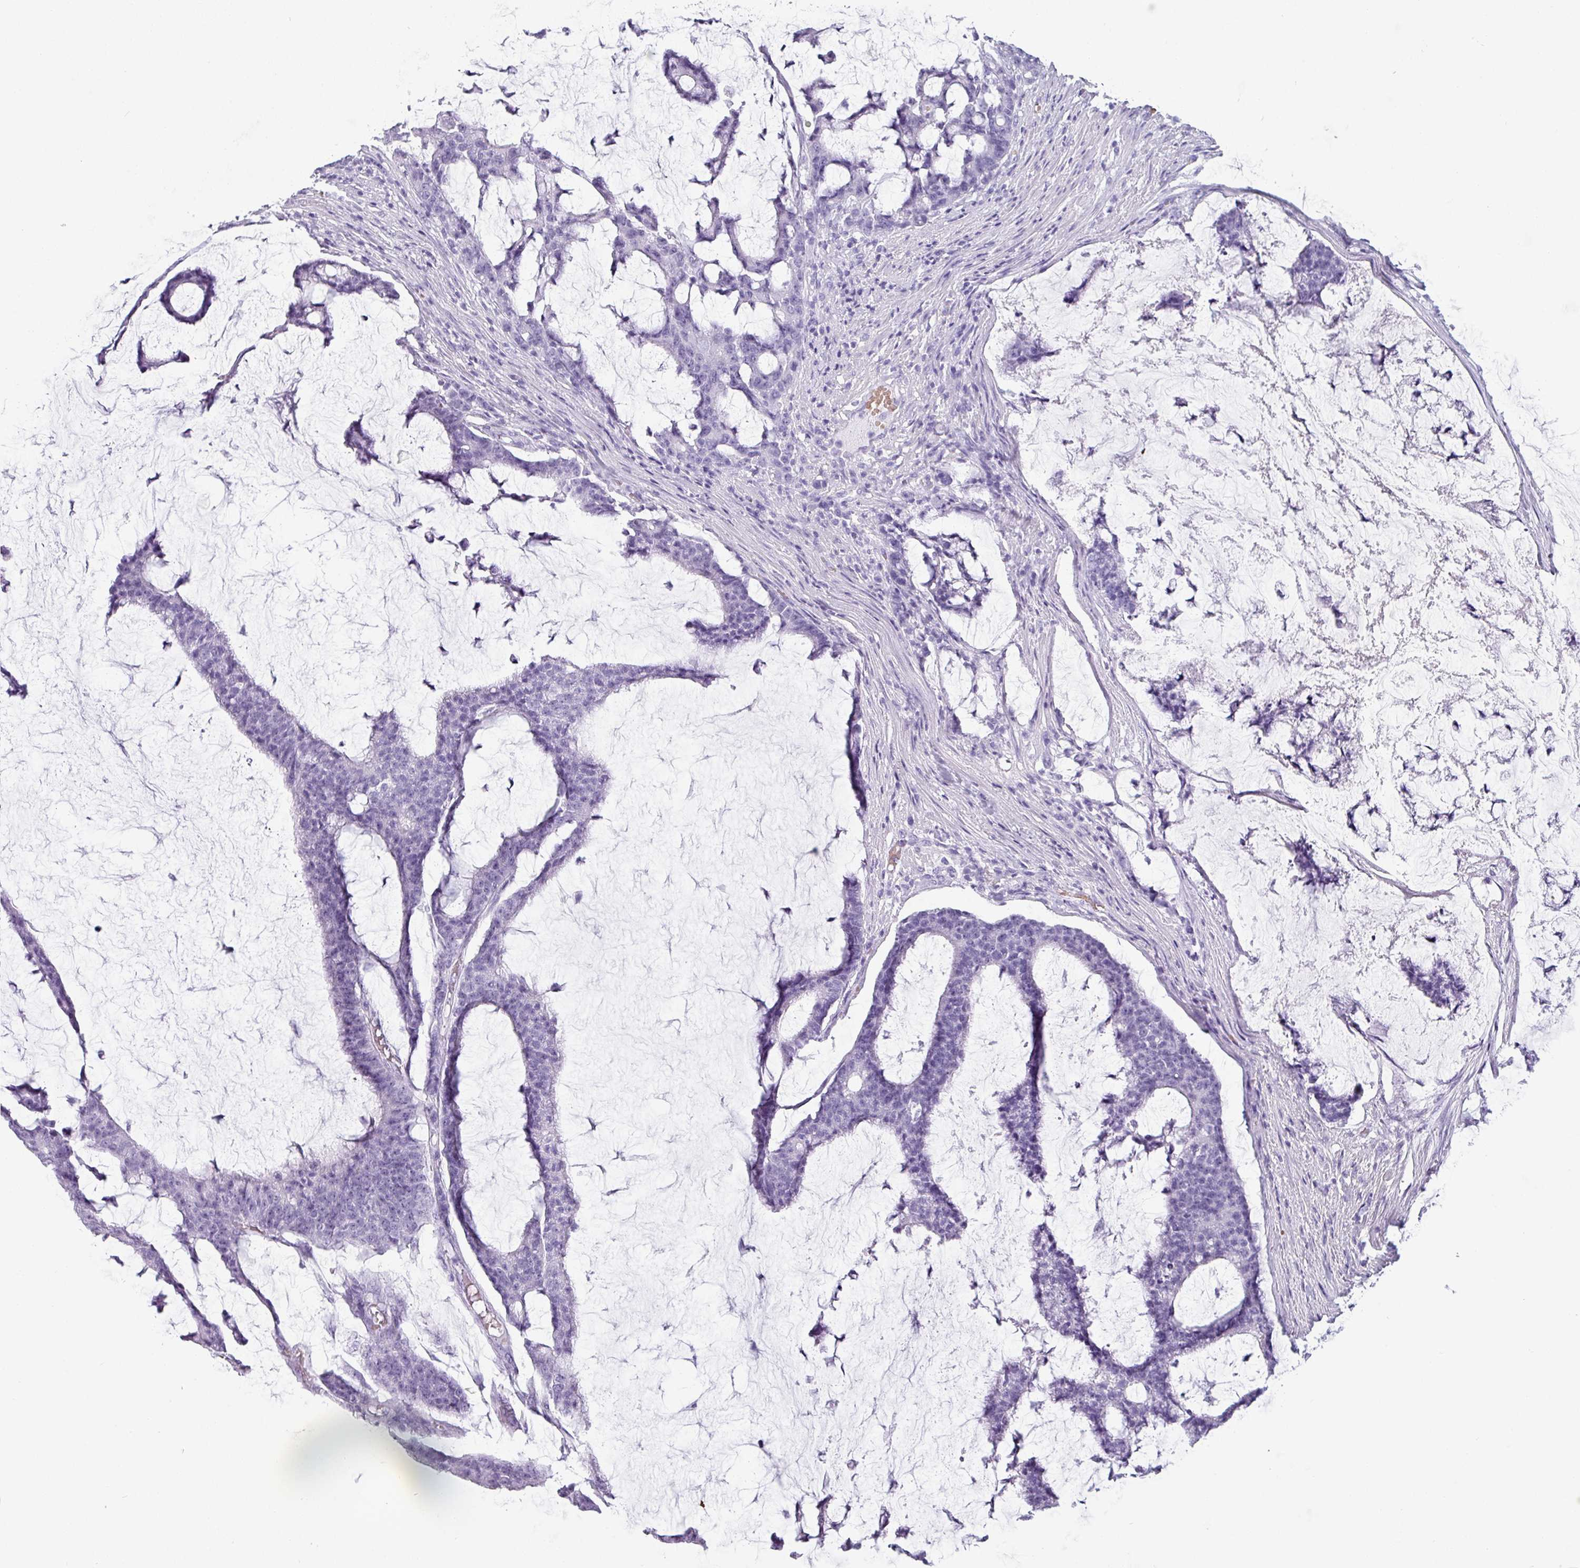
{"staining": {"intensity": "negative", "quantity": "none", "location": "none"}, "tissue": "colorectal cancer", "cell_type": "Tumor cells", "image_type": "cancer", "snomed": [{"axis": "morphology", "description": "Adenocarcinoma, NOS"}, {"axis": "topography", "description": "Colon"}], "caption": "Tumor cells show no significant protein staining in colorectal cancer.", "gene": "CRYBB2", "patient": {"sex": "female", "age": 84}}